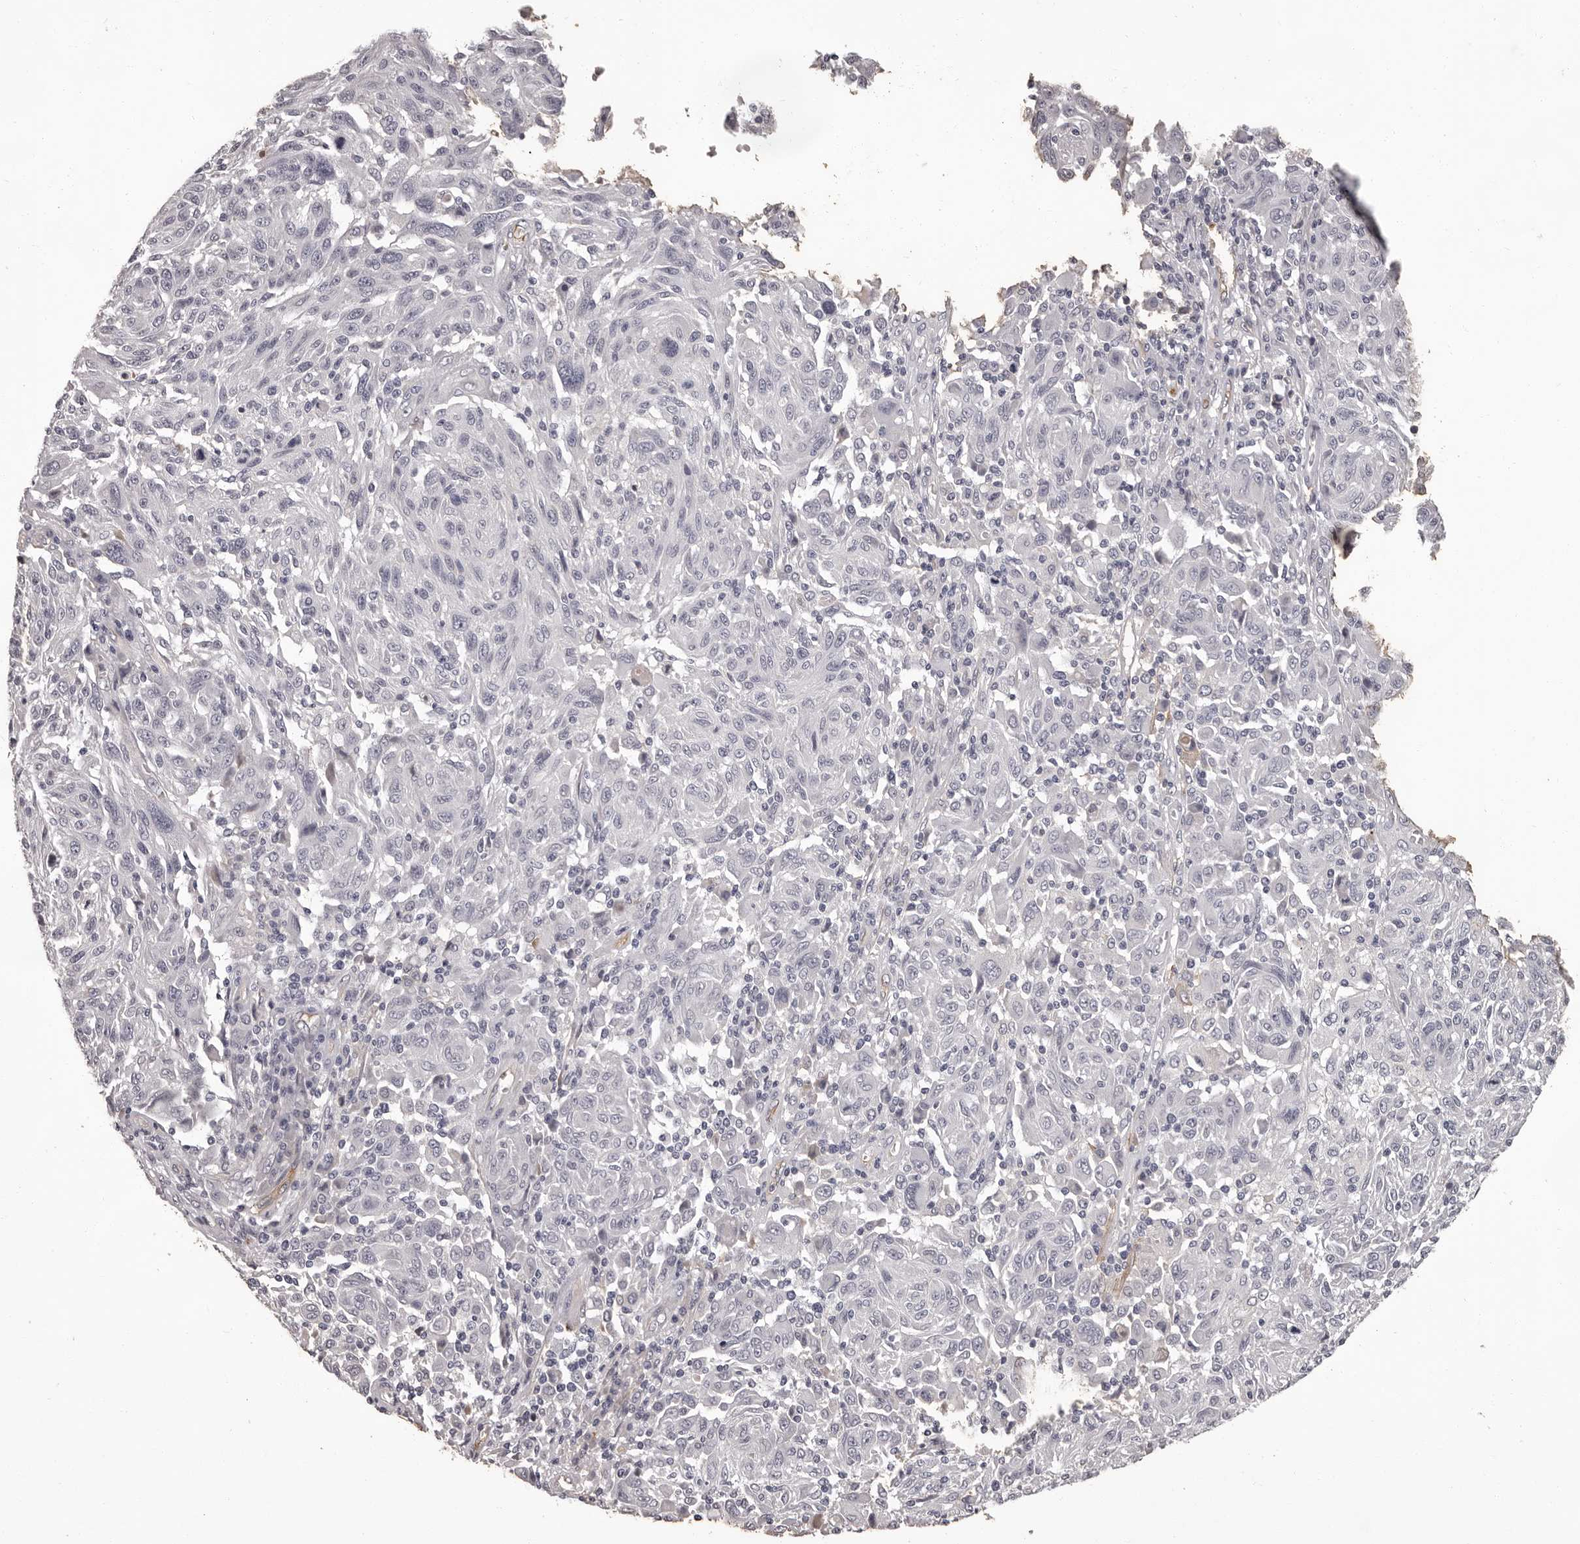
{"staining": {"intensity": "weak", "quantity": "25%-75%", "location": "cytoplasmic/membranous"}, "tissue": "melanoma", "cell_type": "Tumor cells", "image_type": "cancer", "snomed": [{"axis": "morphology", "description": "Malignant melanoma, NOS"}, {"axis": "topography", "description": "Skin"}], "caption": "High-power microscopy captured an immunohistochemistry photomicrograph of melanoma, revealing weak cytoplasmic/membranous staining in about 25%-75% of tumor cells.", "gene": "GPR78", "patient": {"sex": "male", "age": 53}}